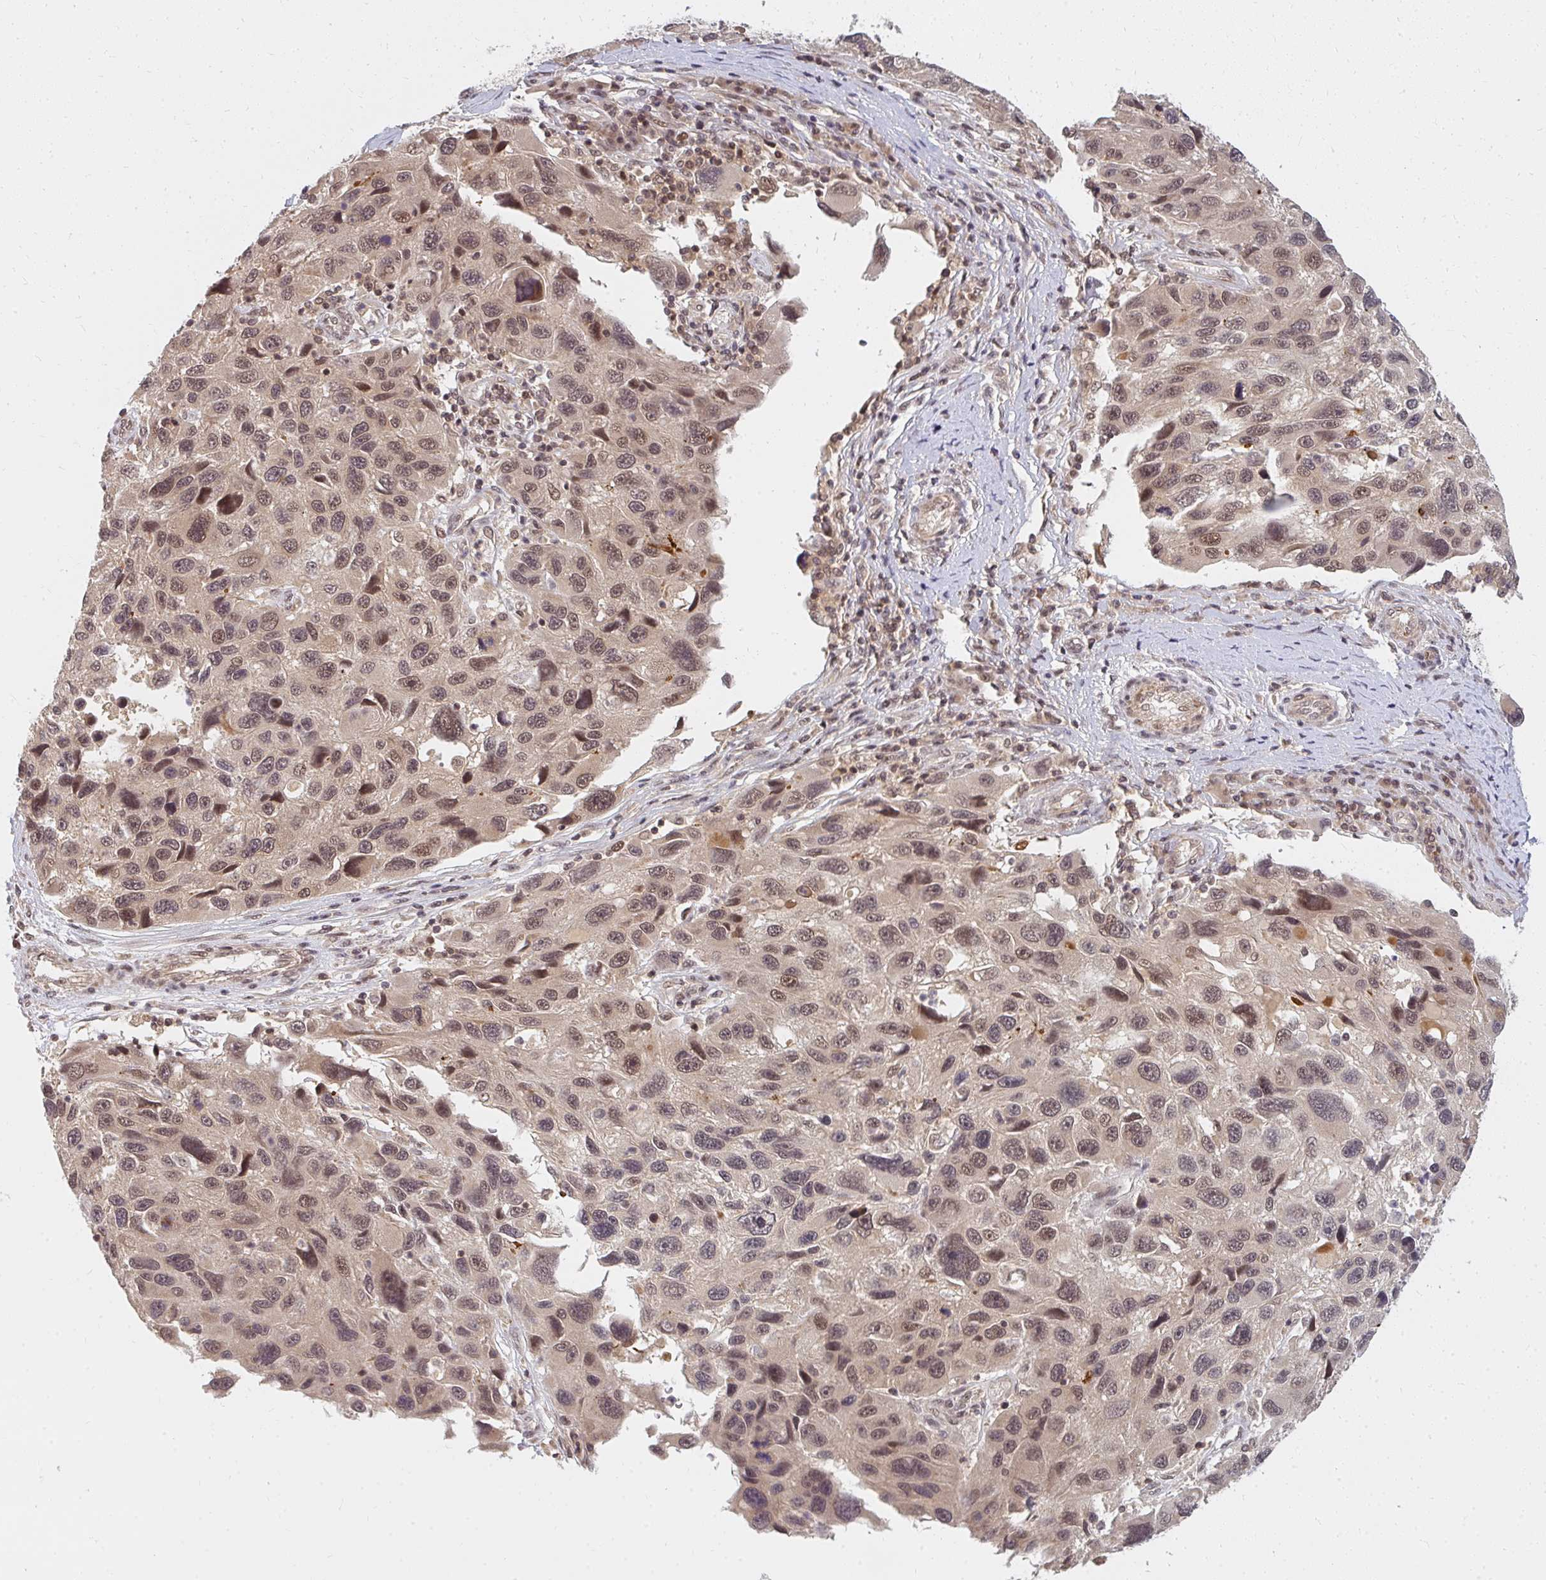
{"staining": {"intensity": "moderate", "quantity": ">75%", "location": "nuclear"}, "tissue": "melanoma", "cell_type": "Tumor cells", "image_type": "cancer", "snomed": [{"axis": "morphology", "description": "Malignant melanoma, NOS"}, {"axis": "topography", "description": "Skin"}], "caption": "High-power microscopy captured an immunohistochemistry (IHC) histopathology image of malignant melanoma, revealing moderate nuclear expression in about >75% of tumor cells.", "gene": "GTF3C6", "patient": {"sex": "male", "age": 53}}